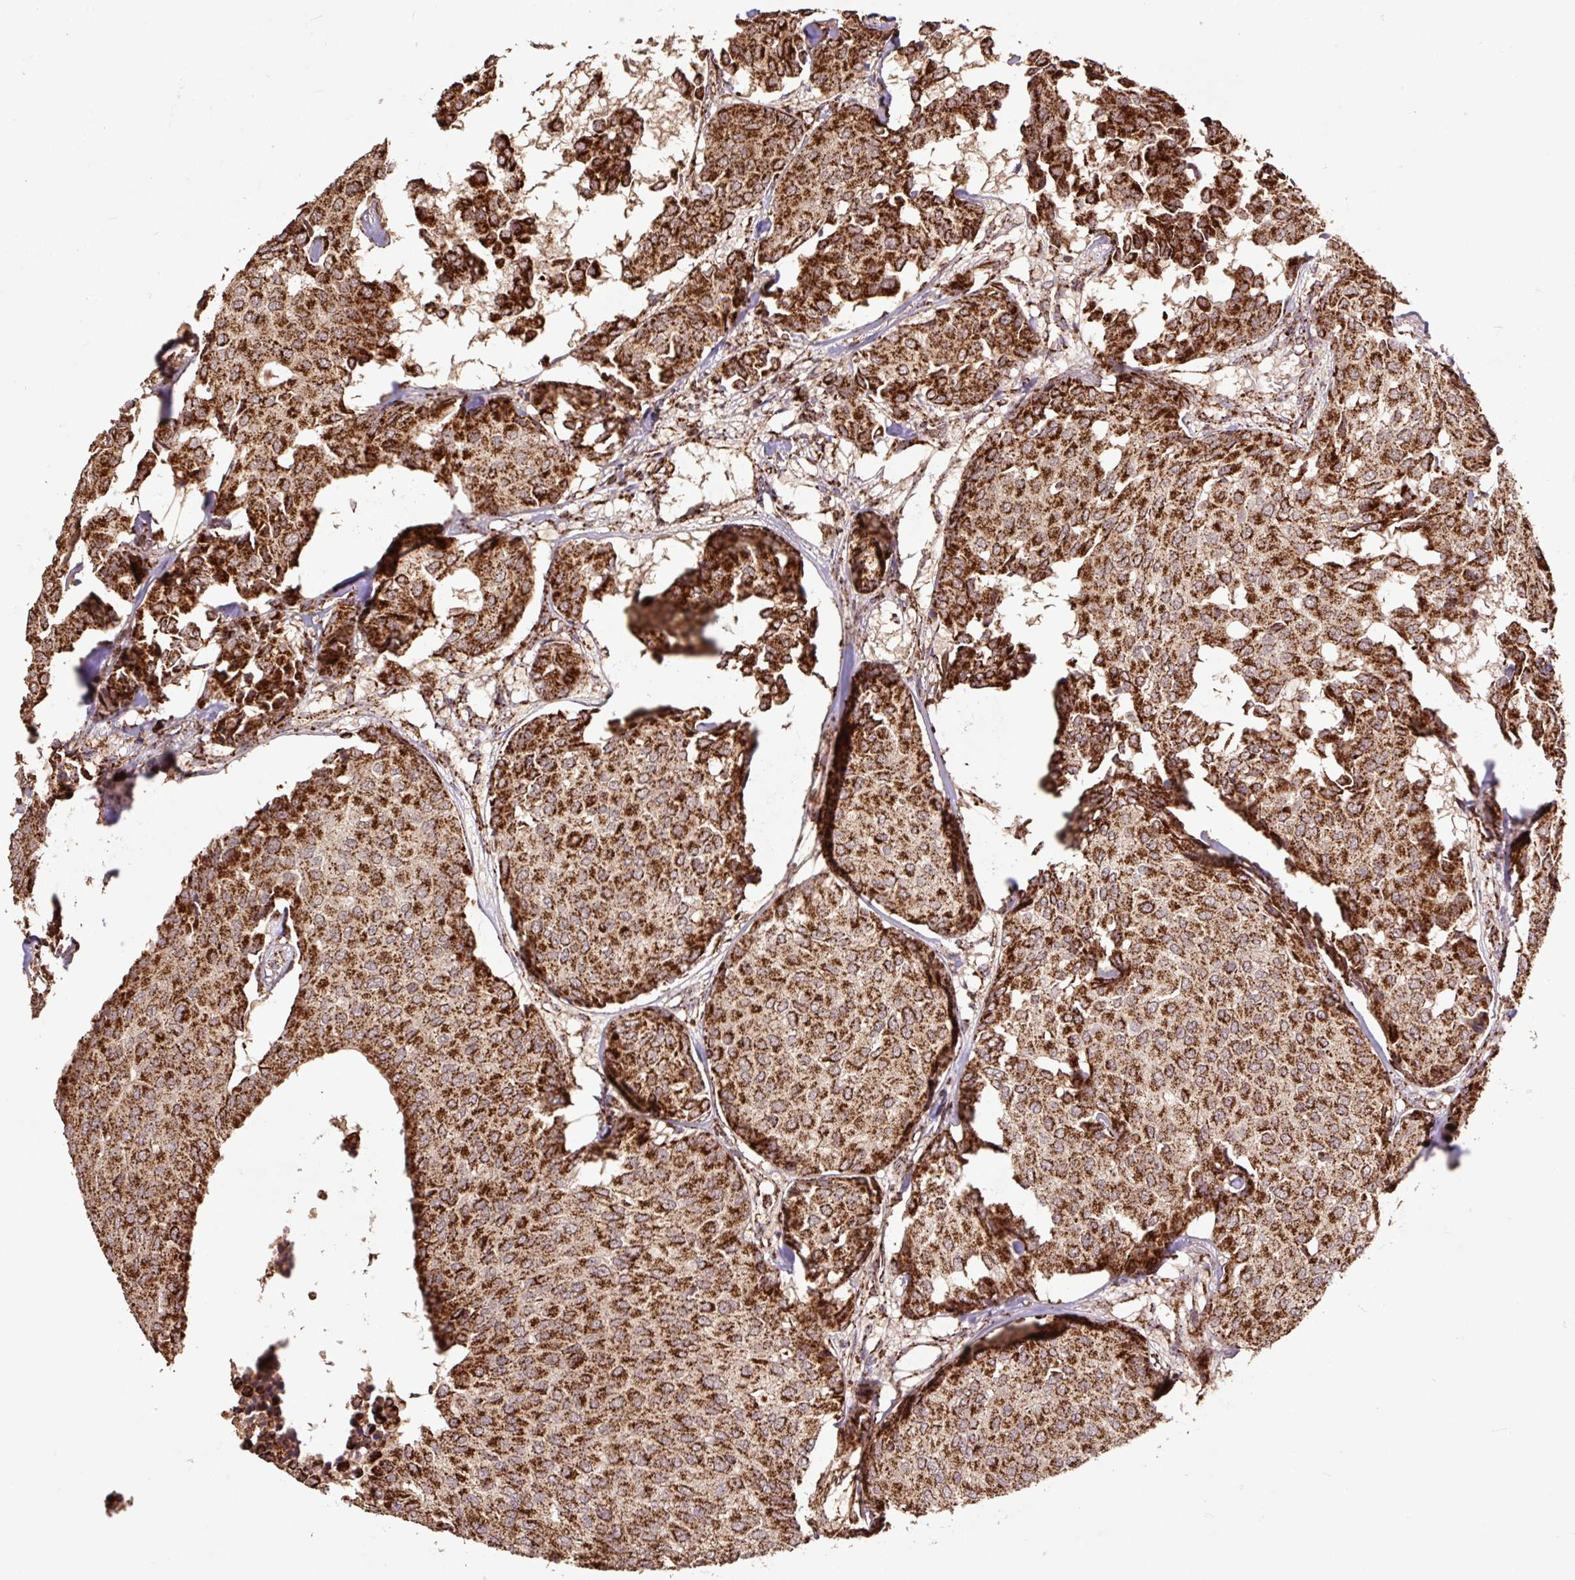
{"staining": {"intensity": "strong", "quantity": ">75%", "location": "cytoplasmic/membranous"}, "tissue": "breast cancer", "cell_type": "Tumor cells", "image_type": "cancer", "snomed": [{"axis": "morphology", "description": "Duct carcinoma"}, {"axis": "topography", "description": "Breast"}], "caption": "An image showing strong cytoplasmic/membranous staining in approximately >75% of tumor cells in intraductal carcinoma (breast), as visualized by brown immunohistochemical staining.", "gene": "ATP5F1A", "patient": {"sex": "female", "age": 75}}